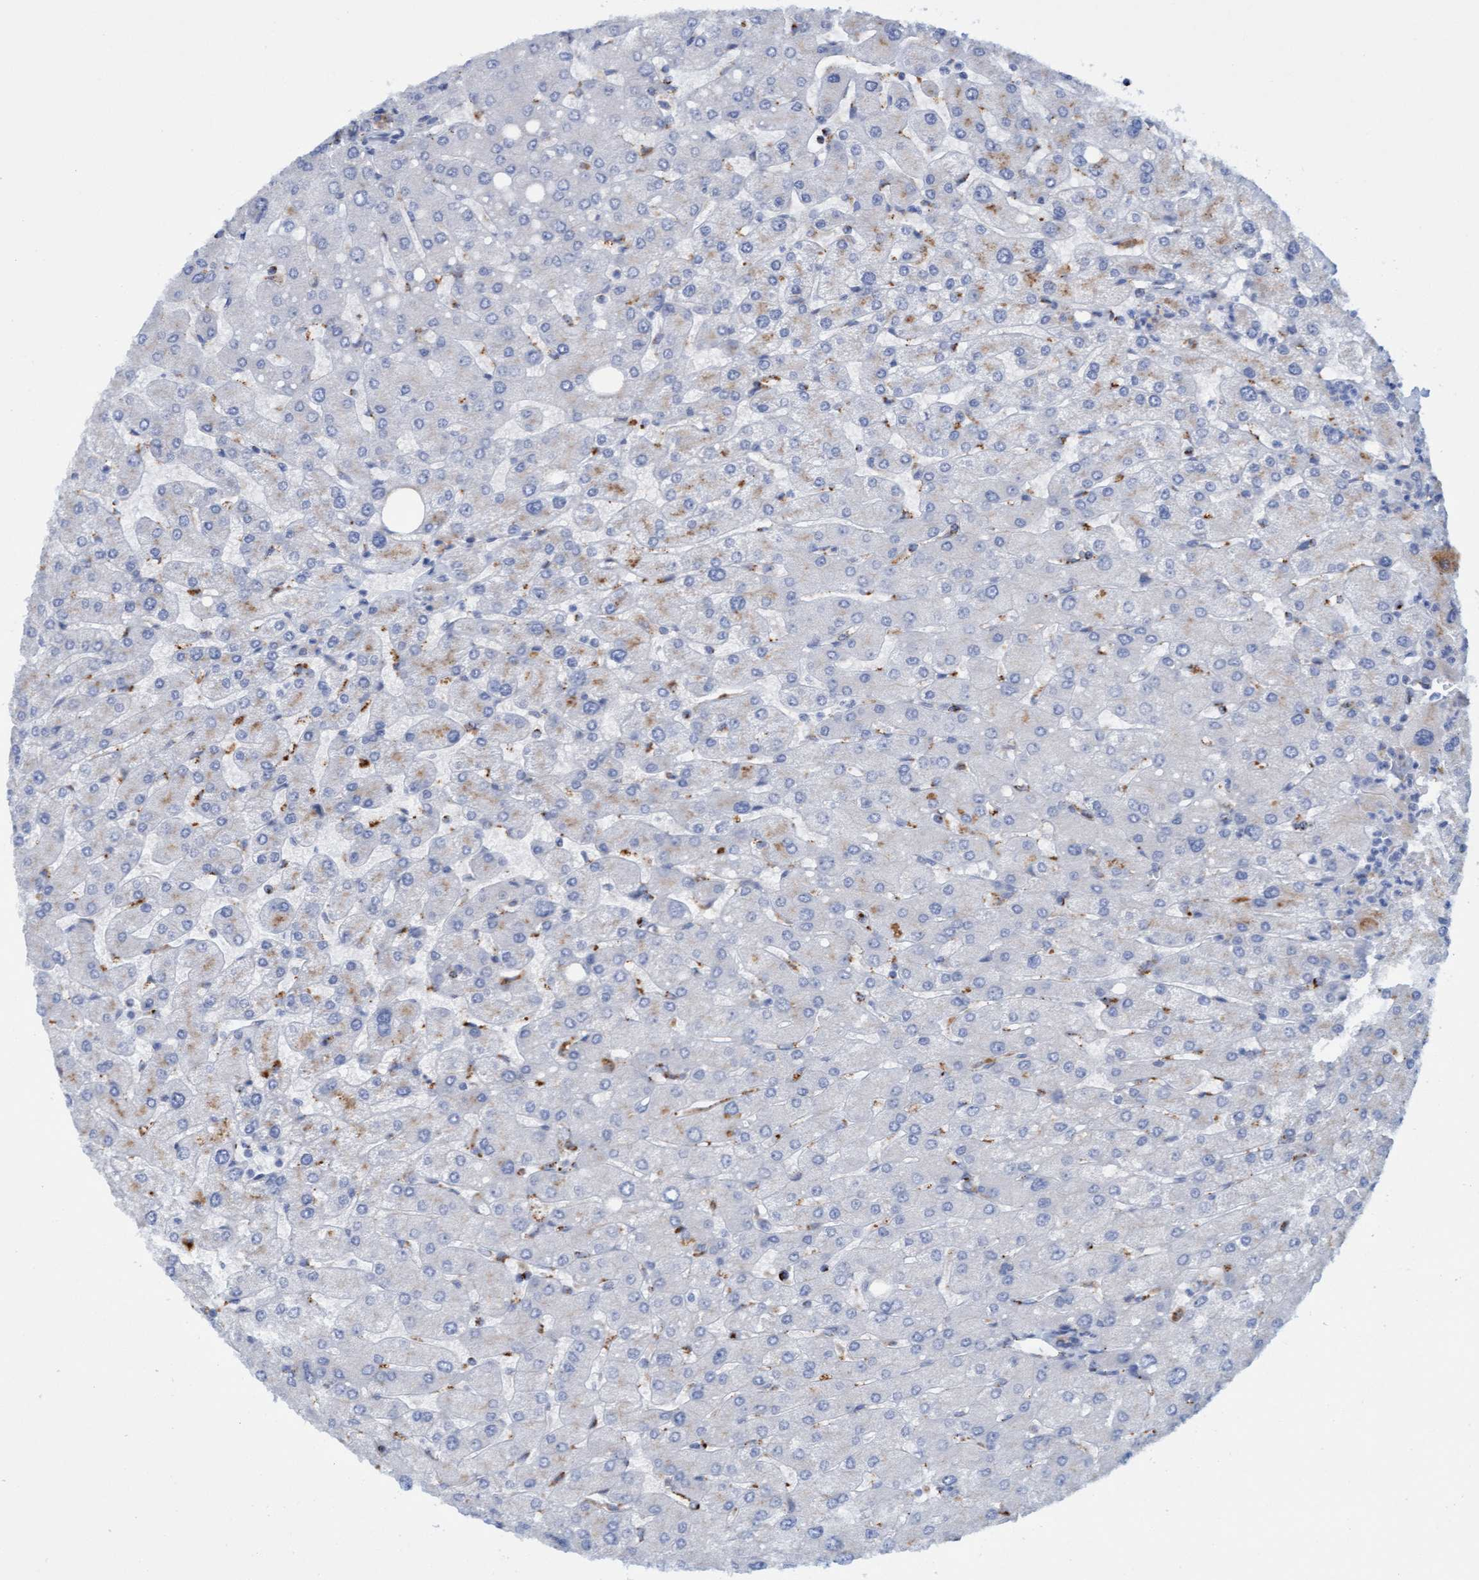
{"staining": {"intensity": "moderate", "quantity": ">75%", "location": "cytoplasmic/membranous"}, "tissue": "liver", "cell_type": "Cholangiocytes", "image_type": "normal", "snomed": [{"axis": "morphology", "description": "Normal tissue, NOS"}, {"axis": "topography", "description": "Liver"}], "caption": "Immunohistochemistry (IHC) photomicrograph of unremarkable liver: human liver stained using immunohistochemistry exhibits medium levels of moderate protein expression localized specifically in the cytoplasmic/membranous of cholangiocytes, appearing as a cytoplasmic/membranous brown color.", "gene": "SGSH", "patient": {"sex": "male", "age": 55}}